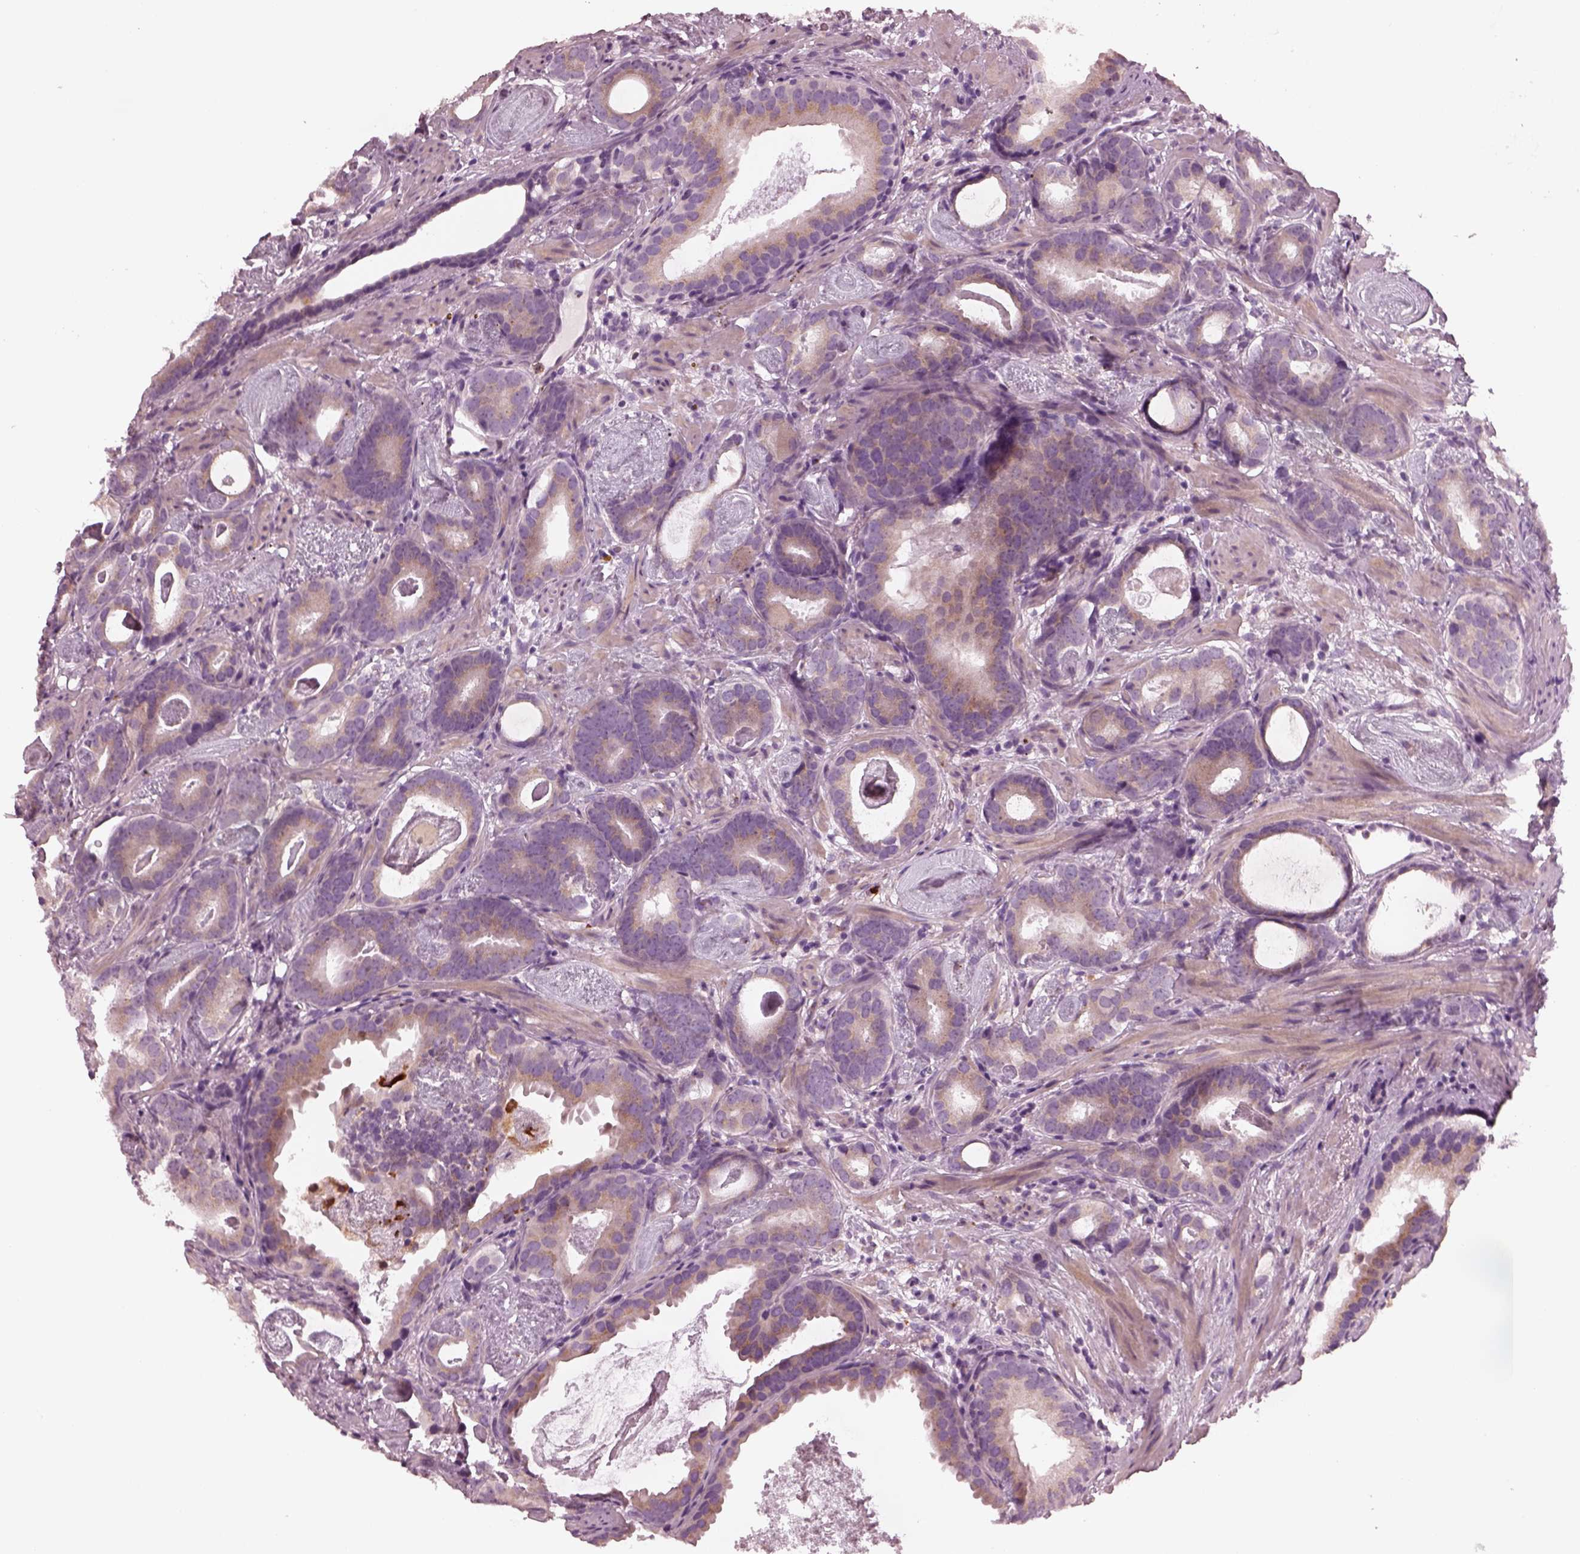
{"staining": {"intensity": "weak", "quantity": "25%-75%", "location": "cytoplasmic/membranous"}, "tissue": "prostate cancer", "cell_type": "Tumor cells", "image_type": "cancer", "snomed": [{"axis": "morphology", "description": "Adenocarcinoma, Low grade"}, {"axis": "topography", "description": "Prostate and seminal vesicle, NOS"}], "caption": "Weak cytoplasmic/membranous protein staining is seen in about 25%-75% of tumor cells in low-grade adenocarcinoma (prostate). The protein of interest is shown in brown color, while the nuclei are stained blue.", "gene": "SLAMF8", "patient": {"sex": "male", "age": 71}}